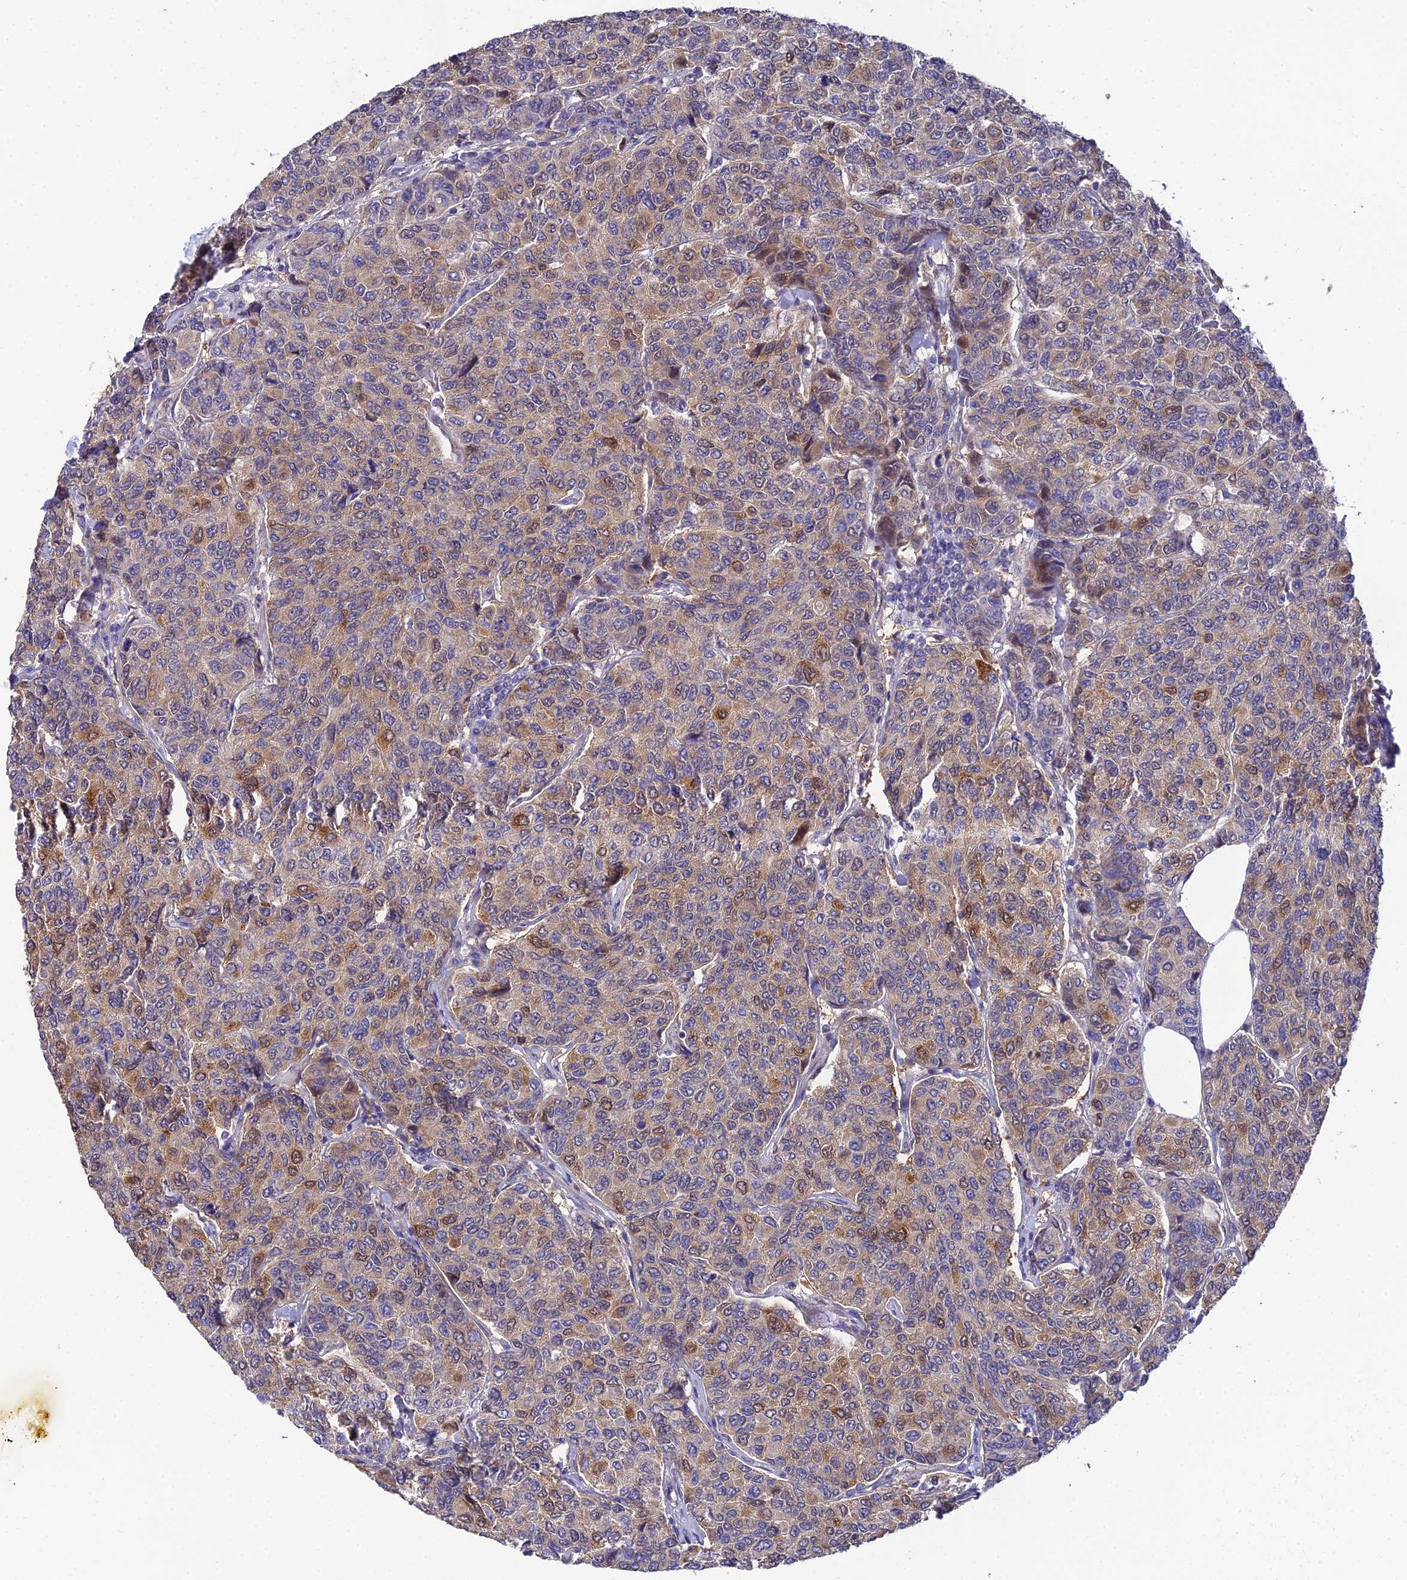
{"staining": {"intensity": "moderate", "quantity": "<25%", "location": "cytoplasmic/membranous"}, "tissue": "breast cancer", "cell_type": "Tumor cells", "image_type": "cancer", "snomed": [{"axis": "morphology", "description": "Duct carcinoma"}, {"axis": "topography", "description": "Breast"}], "caption": "Immunohistochemistry of human breast cancer (infiltrating ductal carcinoma) displays low levels of moderate cytoplasmic/membranous staining in about <25% of tumor cells. The staining was performed using DAB, with brown indicating positive protein expression. Nuclei are stained blue with hematoxylin.", "gene": "ACOT2", "patient": {"sex": "female", "age": 55}}